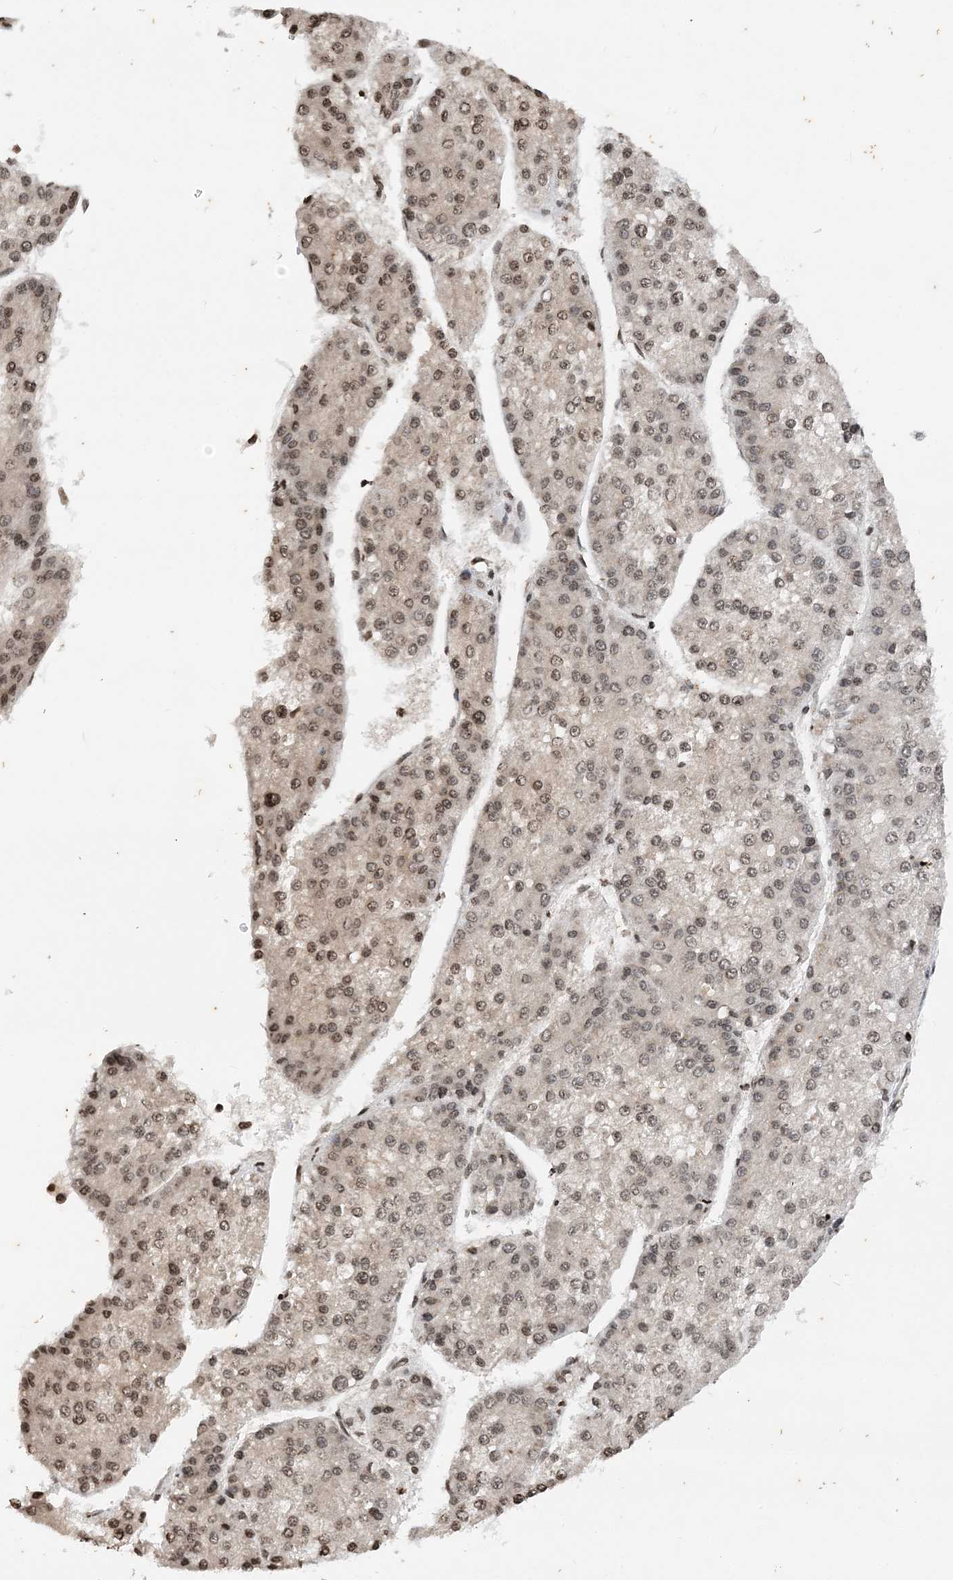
{"staining": {"intensity": "moderate", "quantity": ">75%", "location": "nuclear"}, "tissue": "liver cancer", "cell_type": "Tumor cells", "image_type": "cancer", "snomed": [{"axis": "morphology", "description": "Carcinoma, Hepatocellular, NOS"}, {"axis": "topography", "description": "Liver"}], "caption": "A brown stain highlights moderate nuclear staining of a protein in liver cancer tumor cells.", "gene": "NEDD9", "patient": {"sex": "female", "age": 73}}